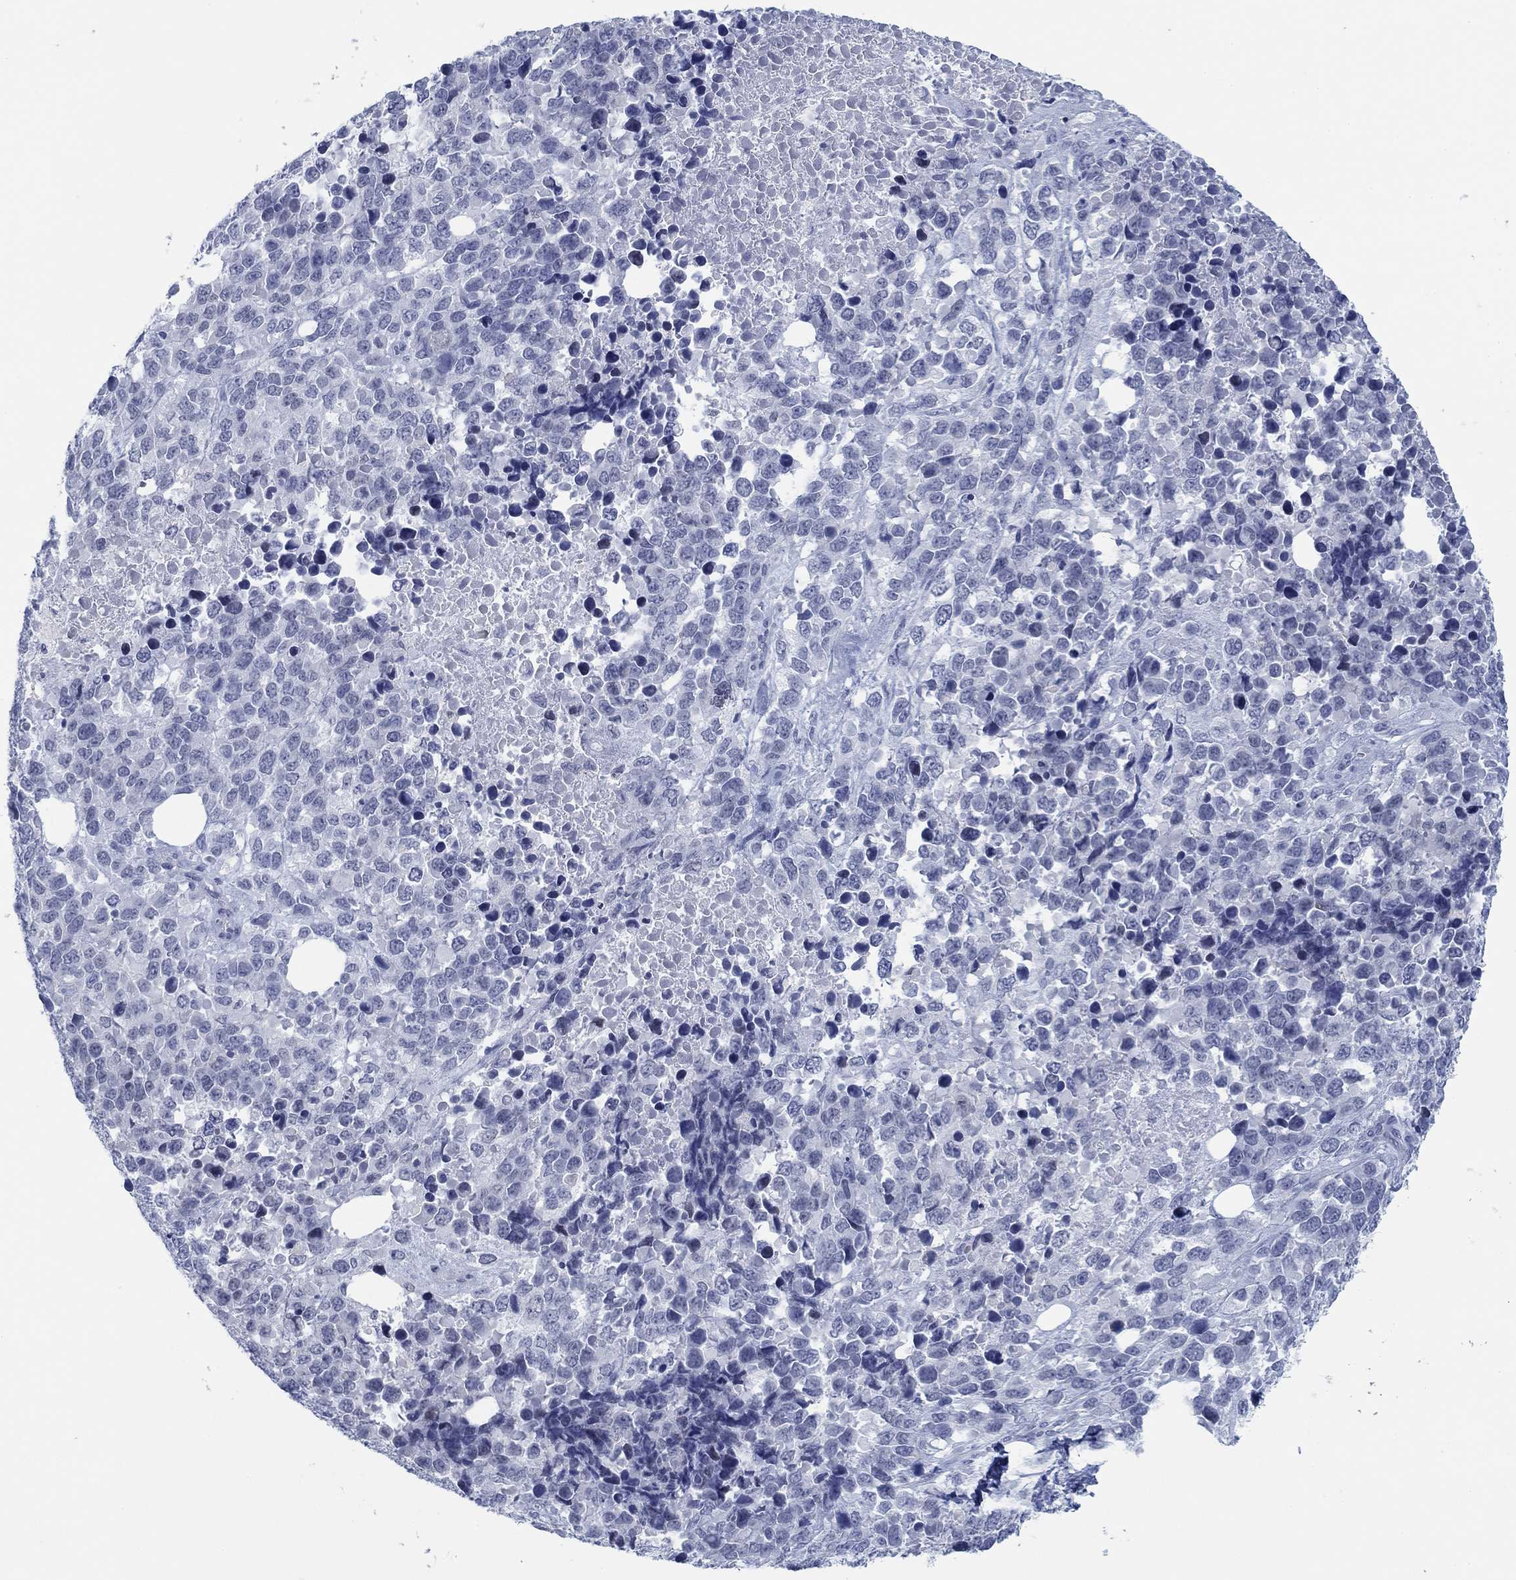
{"staining": {"intensity": "negative", "quantity": "none", "location": "none"}, "tissue": "melanoma", "cell_type": "Tumor cells", "image_type": "cancer", "snomed": [{"axis": "morphology", "description": "Malignant melanoma, Metastatic site"}, {"axis": "topography", "description": "Skin"}], "caption": "An immunohistochemistry image of malignant melanoma (metastatic site) is shown. There is no staining in tumor cells of malignant melanoma (metastatic site). (DAB (3,3'-diaminobenzidine) immunohistochemistry visualized using brightfield microscopy, high magnification).", "gene": "DNAL1", "patient": {"sex": "male", "age": 84}}